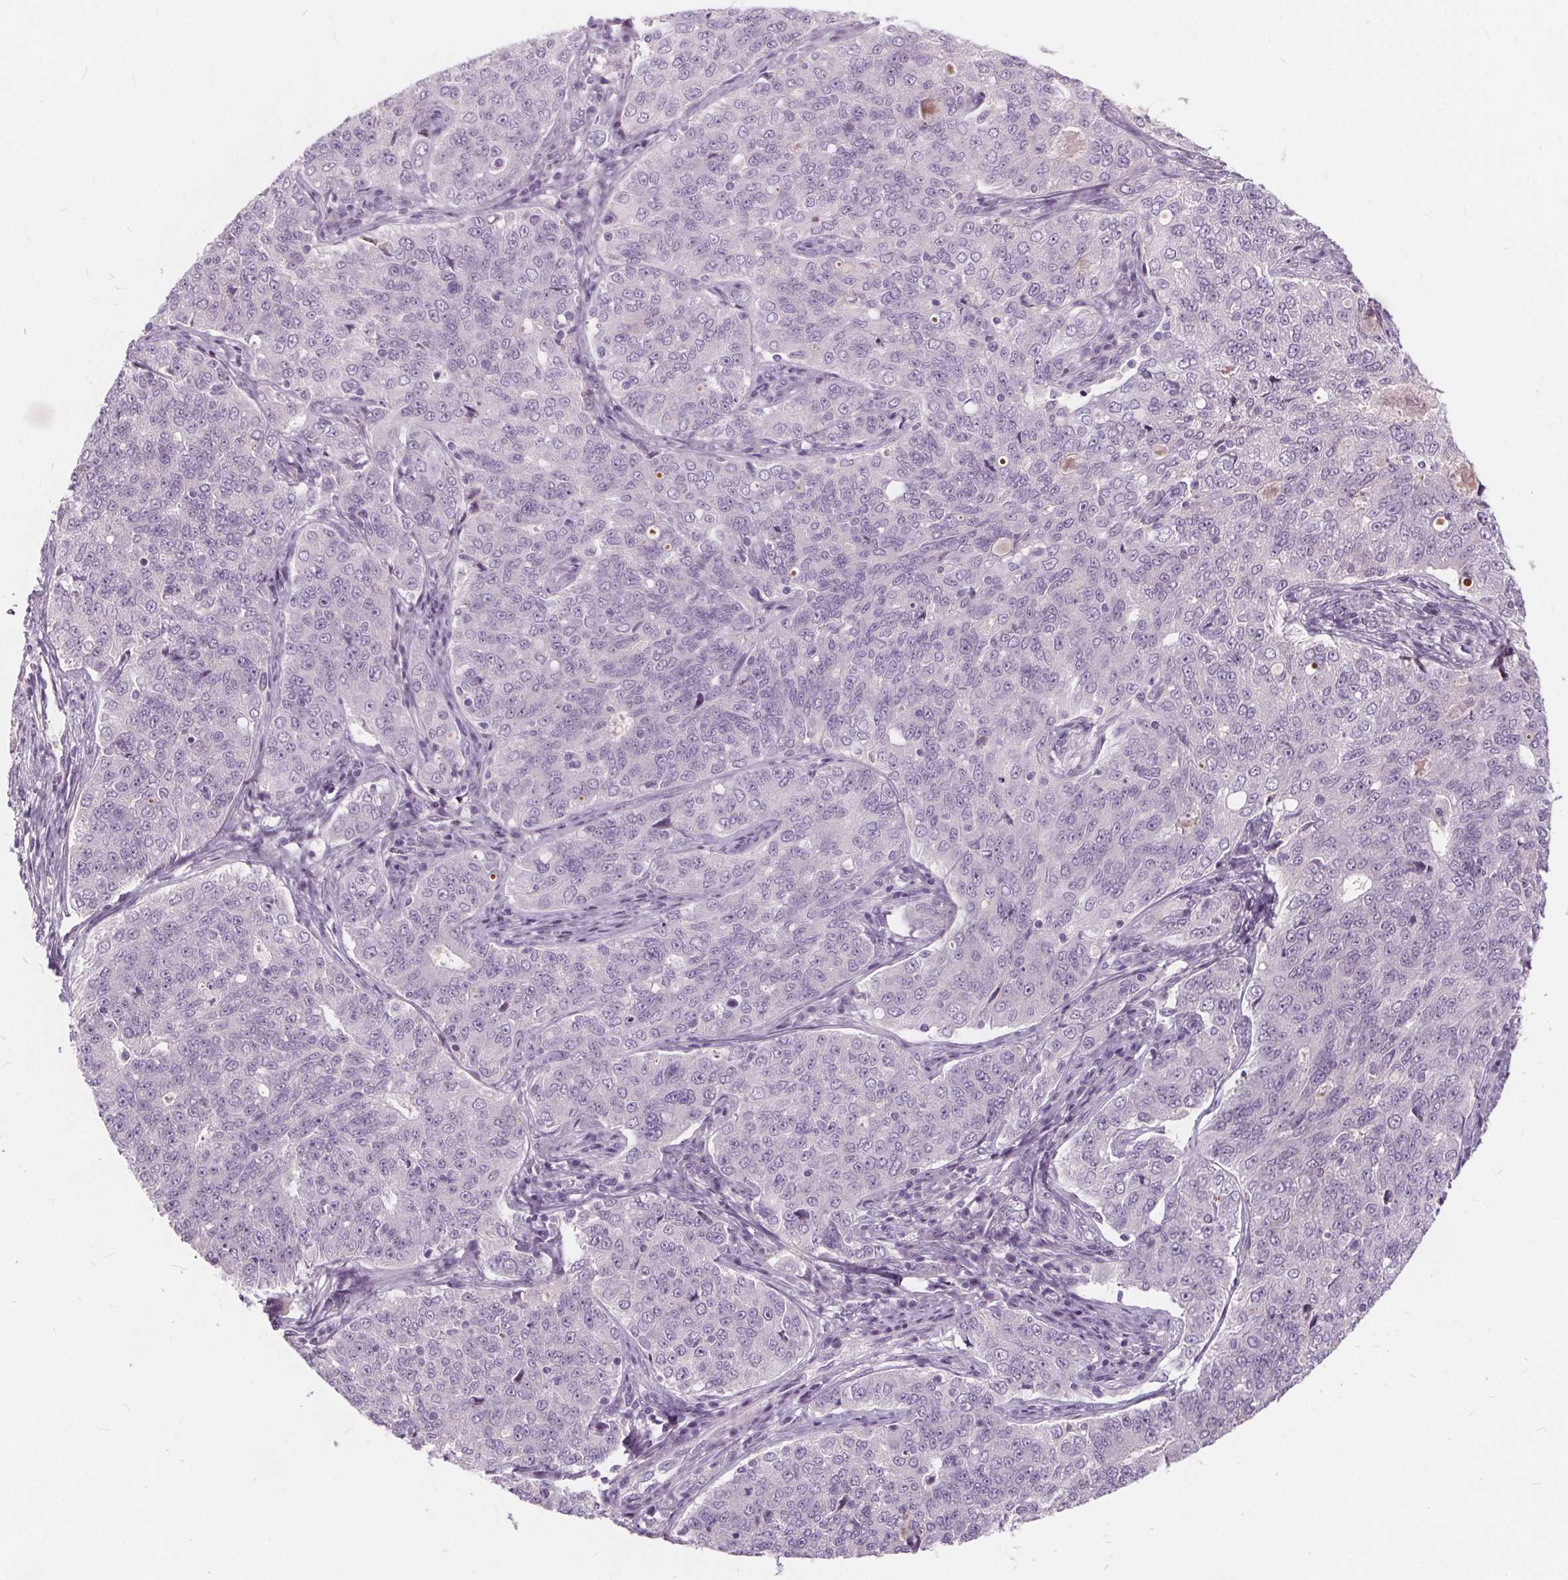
{"staining": {"intensity": "negative", "quantity": "none", "location": "none"}, "tissue": "endometrial cancer", "cell_type": "Tumor cells", "image_type": "cancer", "snomed": [{"axis": "morphology", "description": "Adenocarcinoma, NOS"}, {"axis": "topography", "description": "Endometrium"}], "caption": "DAB (3,3'-diaminobenzidine) immunohistochemical staining of endometrial cancer (adenocarcinoma) exhibits no significant expression in tumor cells.", "gene": "HAAO", "patient": {"sex": "female", "age": 43}}